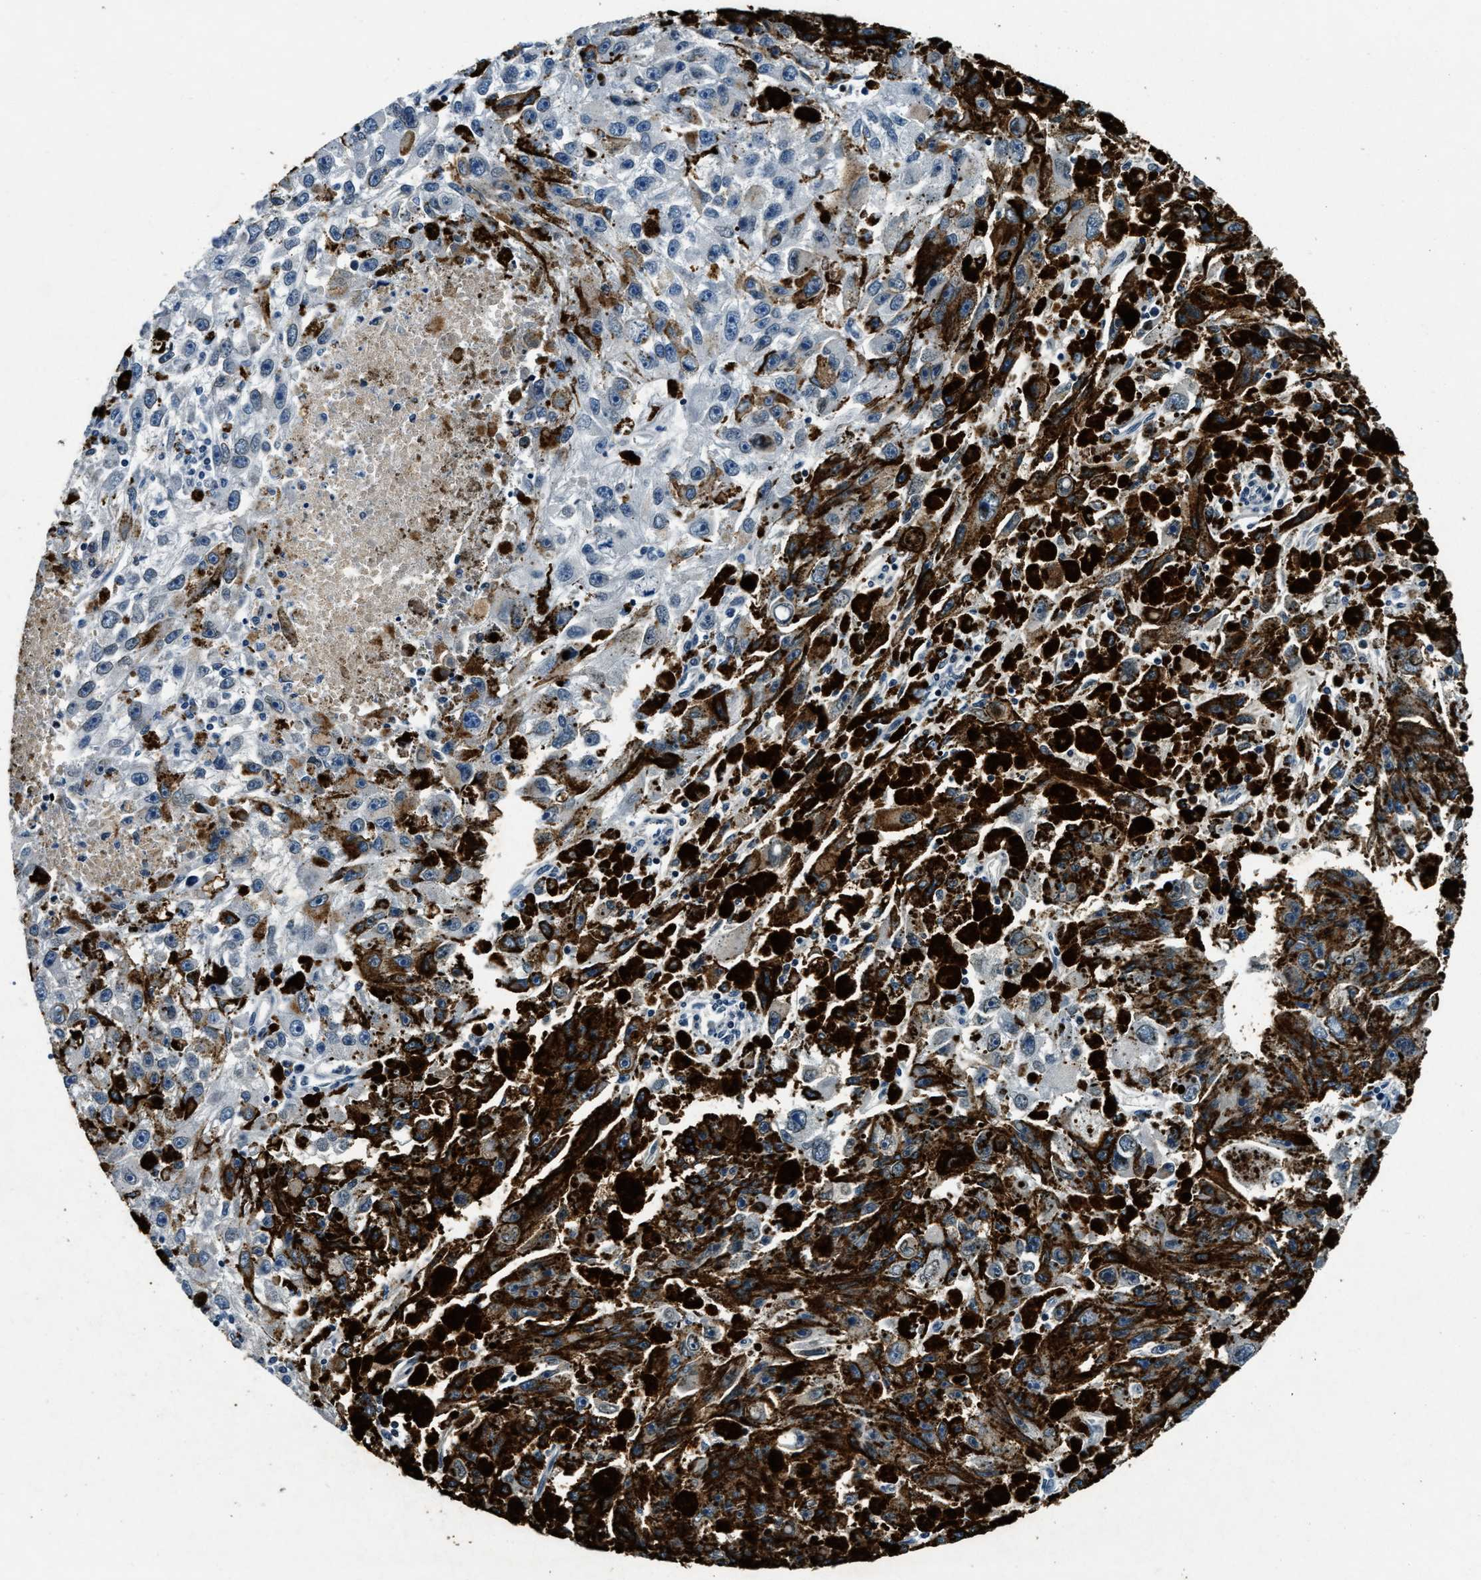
{"staining": {"intensity": "strong", "quantity": "25%-75%", "location": "cytoplasmic/membranous"}, "tissue": "melanoma", "cell_type": "Tumor cells", "image_type": "cancer", "snomed": [{"axis": "morphology", "description": "Malignant melanoma, NOS"}, {"axis": "topography", "description": "Skin"}], "caption": "Immunohistochemistry (IHC) (DAB) staining of malignant melanoma demonstrates strong cytoplasmic/membranous protein positivity in approximately 25%-75% of tumor cells.", "gene": "ZC3HC1", "patient": {"sex": "female", "age": 104}}